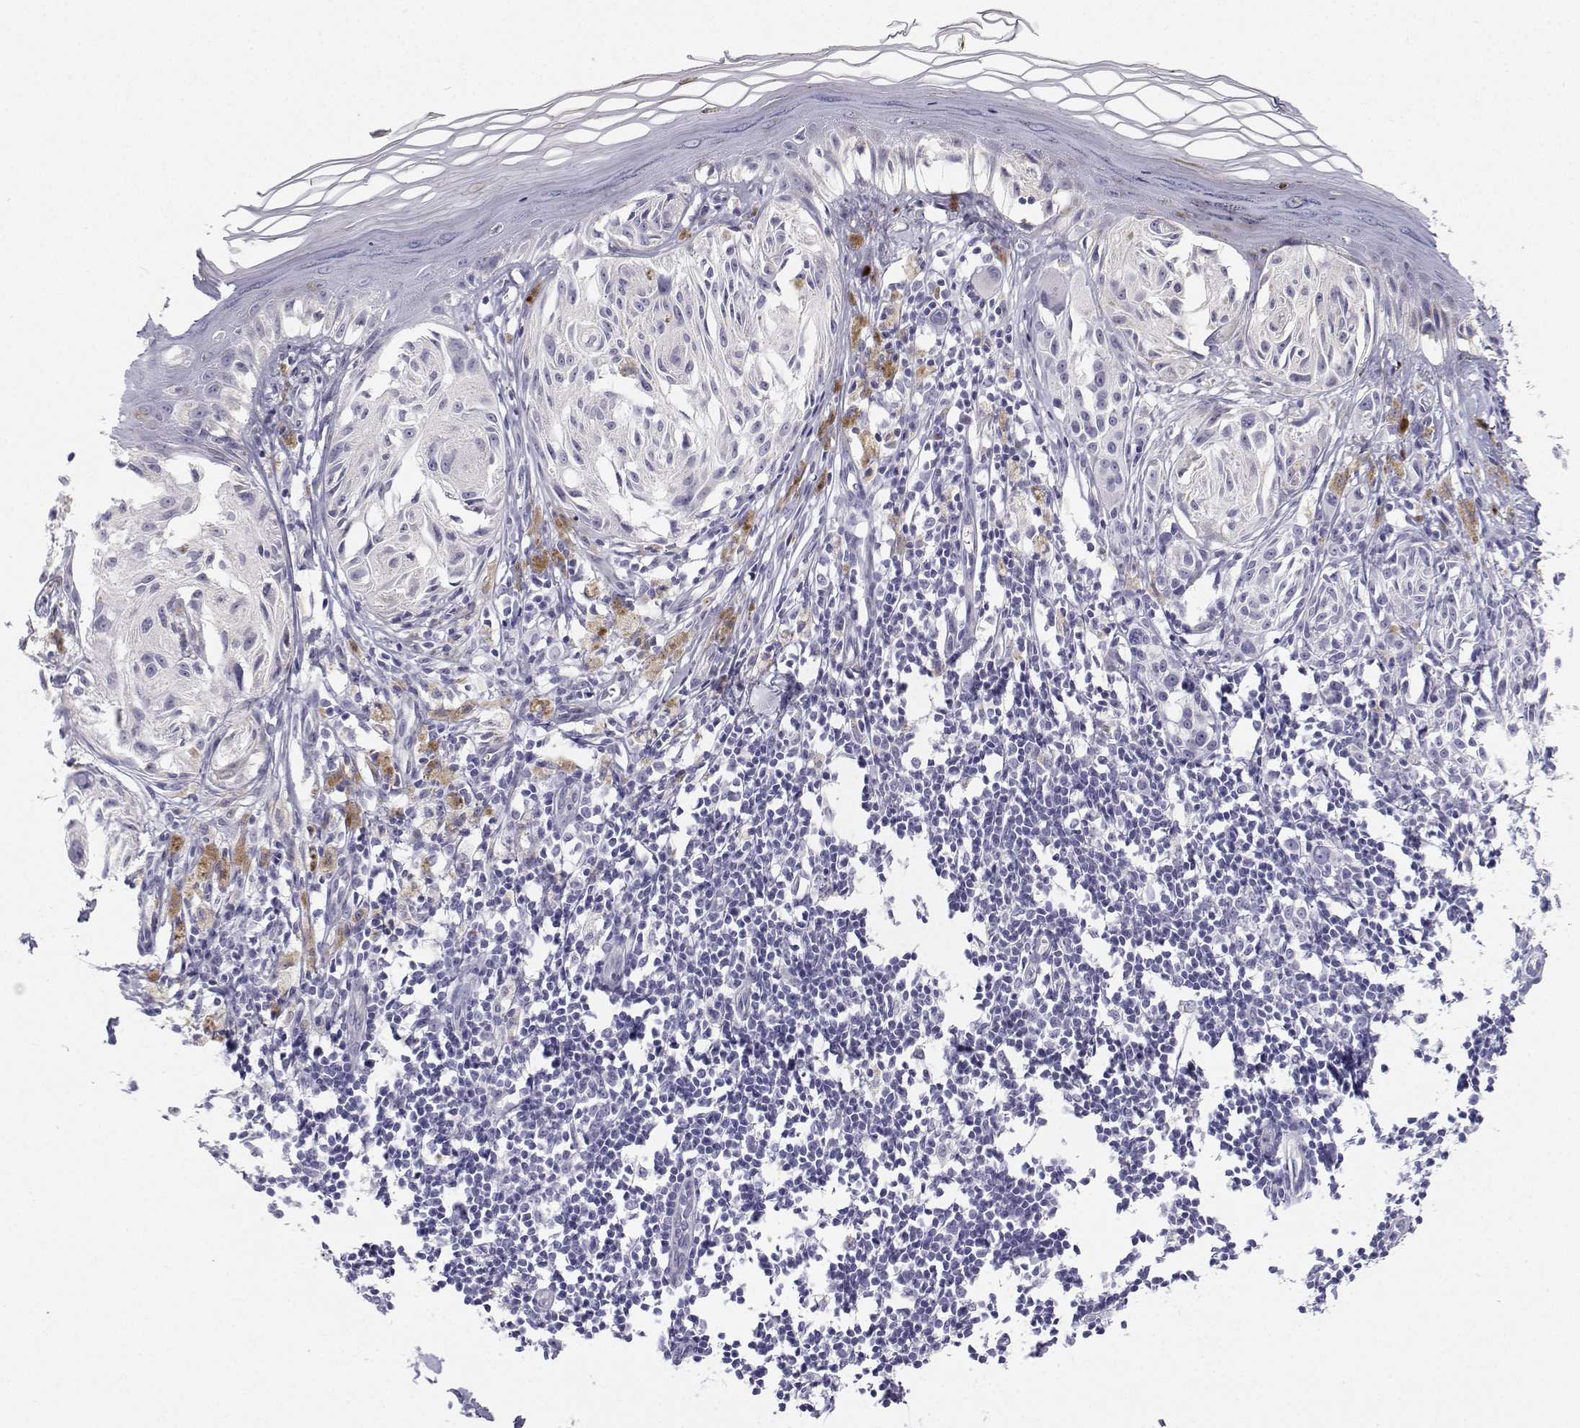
{"staining": {"intensity": "negative", "quantity": "none", "location": "none"}, "tissue": "melanoma", "cell_type": "Tumor cells", "image_type": "cancer", "snomed": [{"axis": "morphology", "description": "Malignant melanoma, NOS"}, {"axis": "topography", "description": "Skin"}], "caption": "Malignant melanoma was stained to show a protein in brown. There is no significant expression in tumor cells.", "gene": "BHMT", "patient": {"sex": "female", "age": 38}}